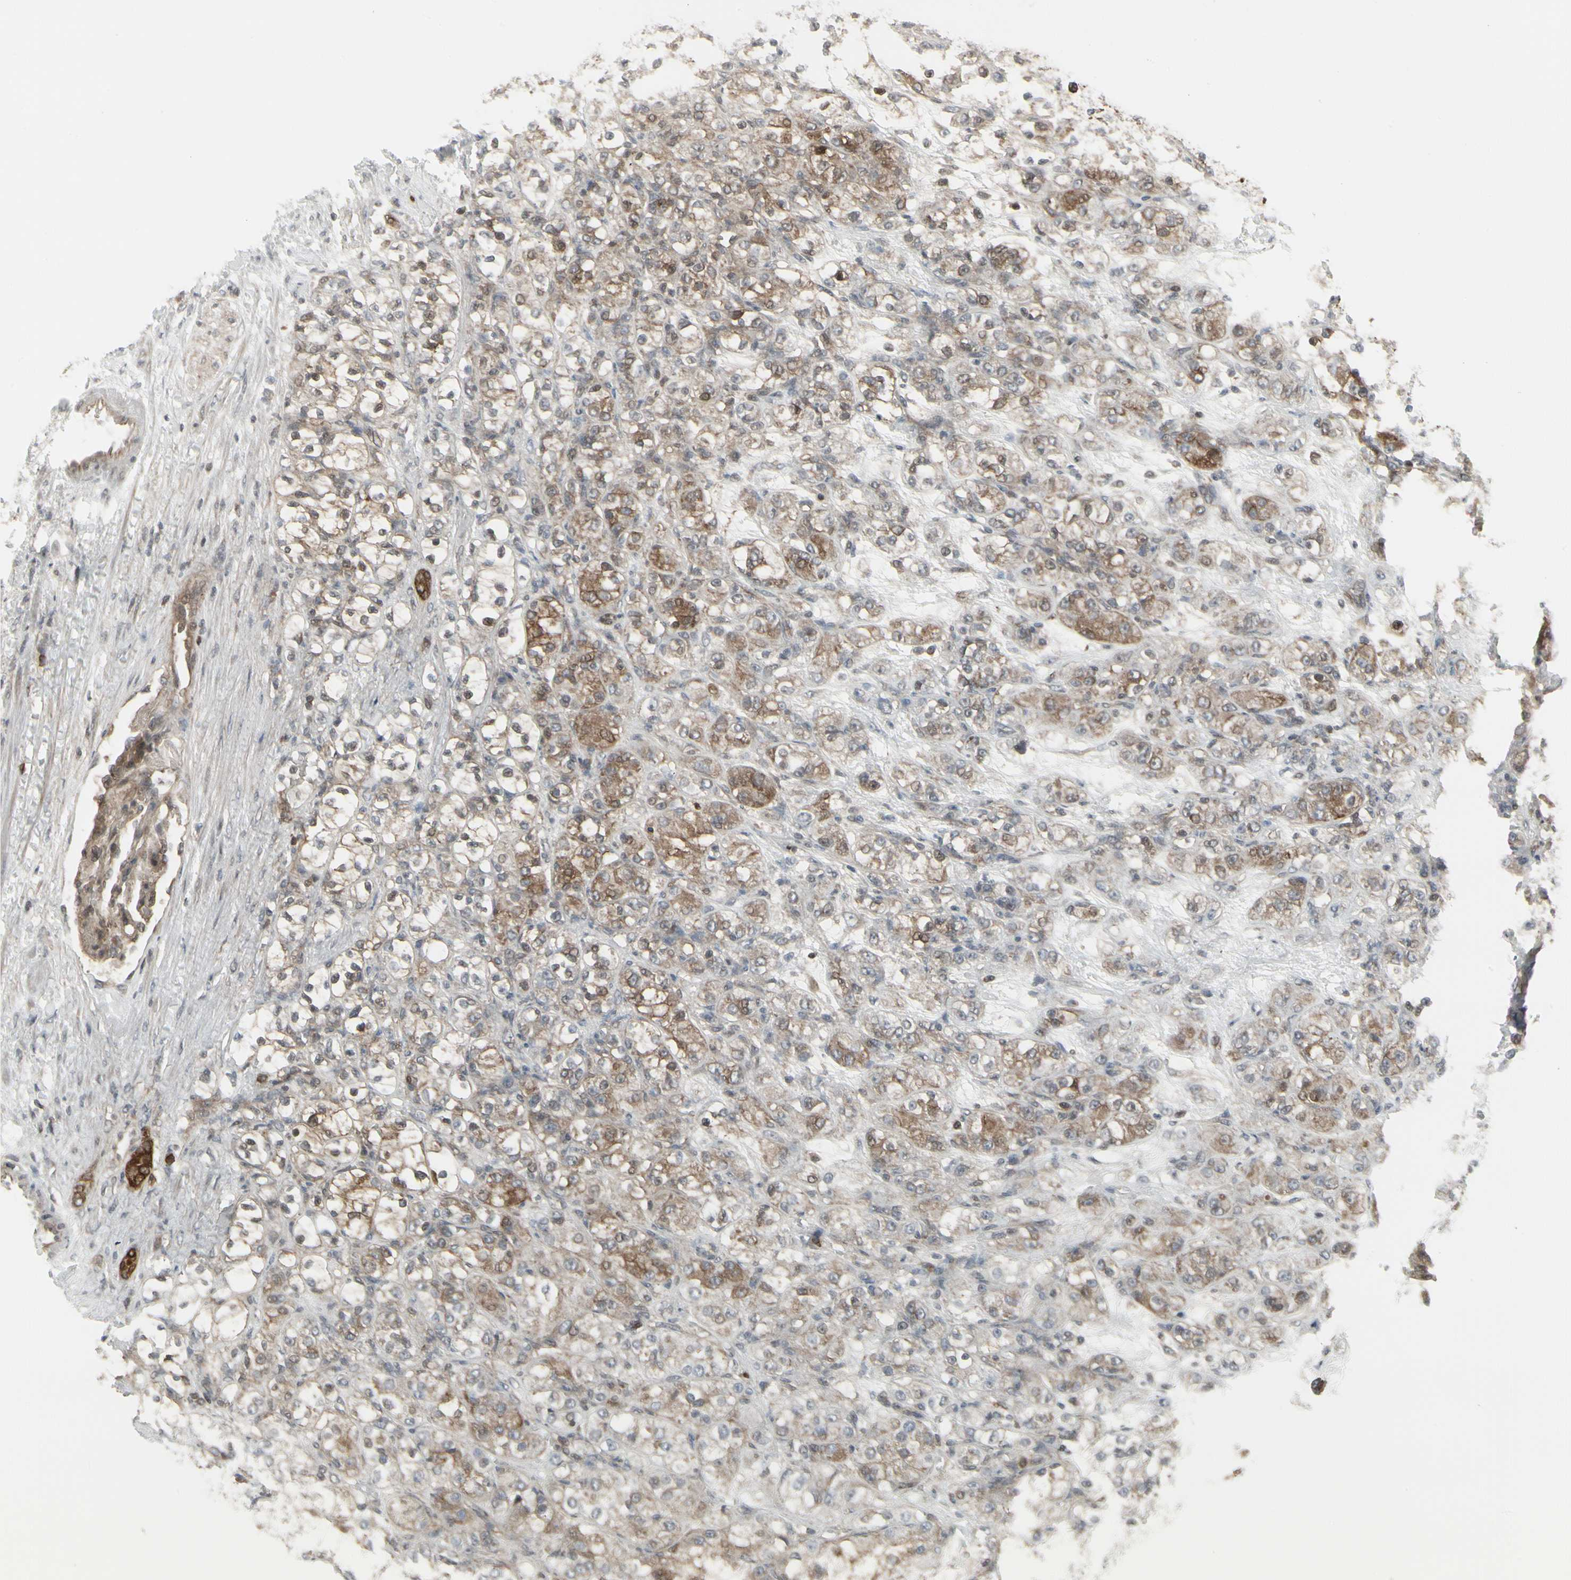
{"staining": {"intensity": "moderate", "quantity": "25%-75%", "location": "cytoplasmic/membranous"}, "tissue": "renal cancer", "cell_type": "Tumor cells", "image_type": "cancer", "snomed": [{"axis": "morphology", "description": "Normal tissue, NOS"}, {"axis": "morphology", "description": "Adenocarcinoma, NOS"}, {"axis": "topography", "description": "Kidney"}], "caption": "IHC image of neoplastic tissue: human renal cancer stained using immunohistochemistry (IHC) reveals medium levels of moderate protein expression localized specifically in the cytoplasmic/membranous of tumor cells, appearing as a cytoplasmic/membranous brown color.", "gene": "IGFBP6", "patient": {"sex": "male", "age": 61}}